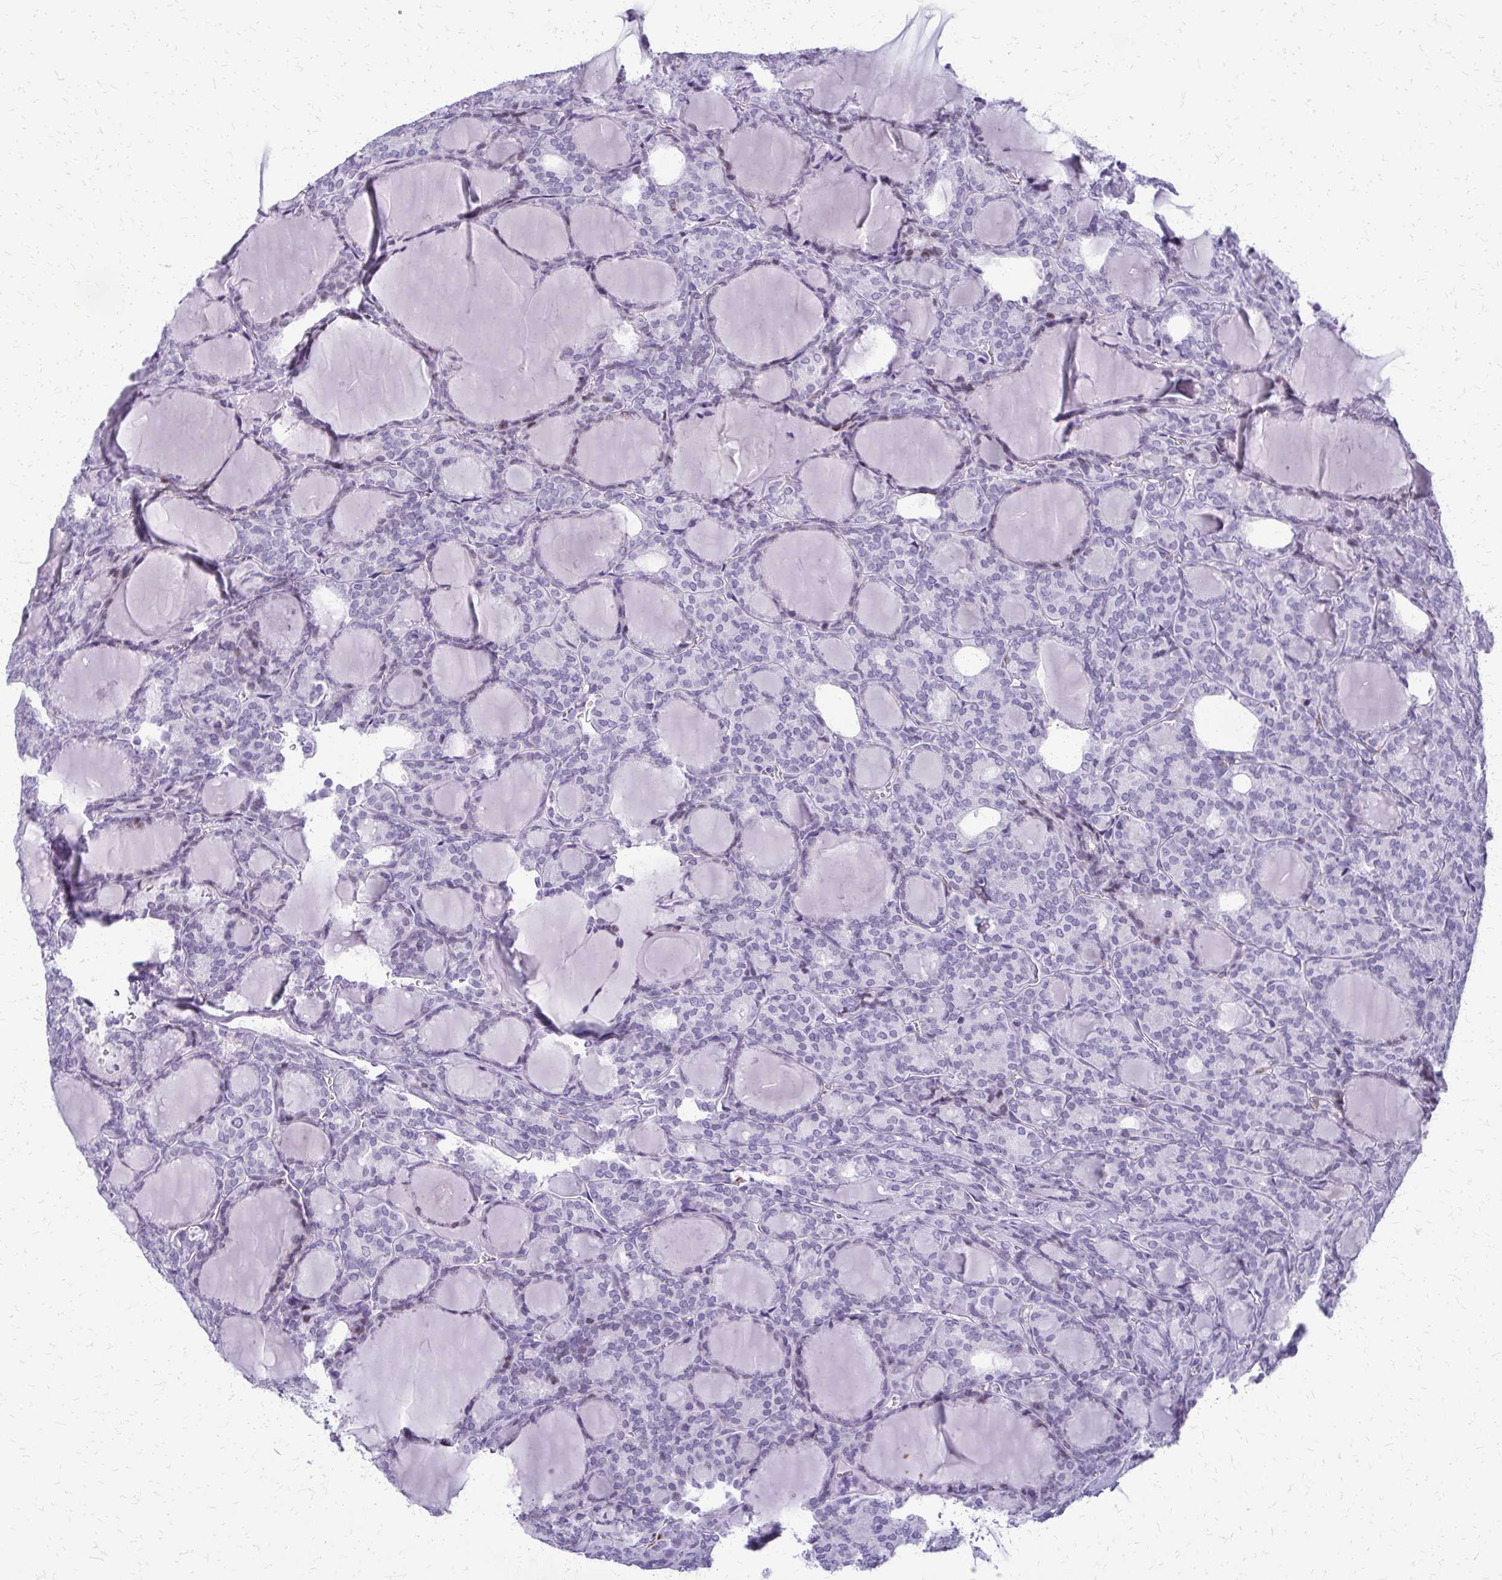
{"staining": {"intensity": "negative", "quantity": "none", "location": "none"}, "tissue": "thyroid cancer", "cell_type": "Tumor cells", "image_type": "cancer", "snomed": [{"axis": "morphology", "description": "Follicular adenoma carcinoma, NOS"}, {"axis": "topography", "description": "Thyroid gland"}], "caption": "Immunohistochemistry (IHC) image of human thyroid follicular adenoma carcinoma stained for a protein (brown), which reveals no positivity in tumor cells. (Stains: DAB (3,3'-diaminobenzidine) immunohistochemistry (IHC) with hematoxylin counter stain, Microscopy: brightfield microscopy at high magnification).", "gene": "FAM162B", "patient": {"sex": "male", "age": 74}}